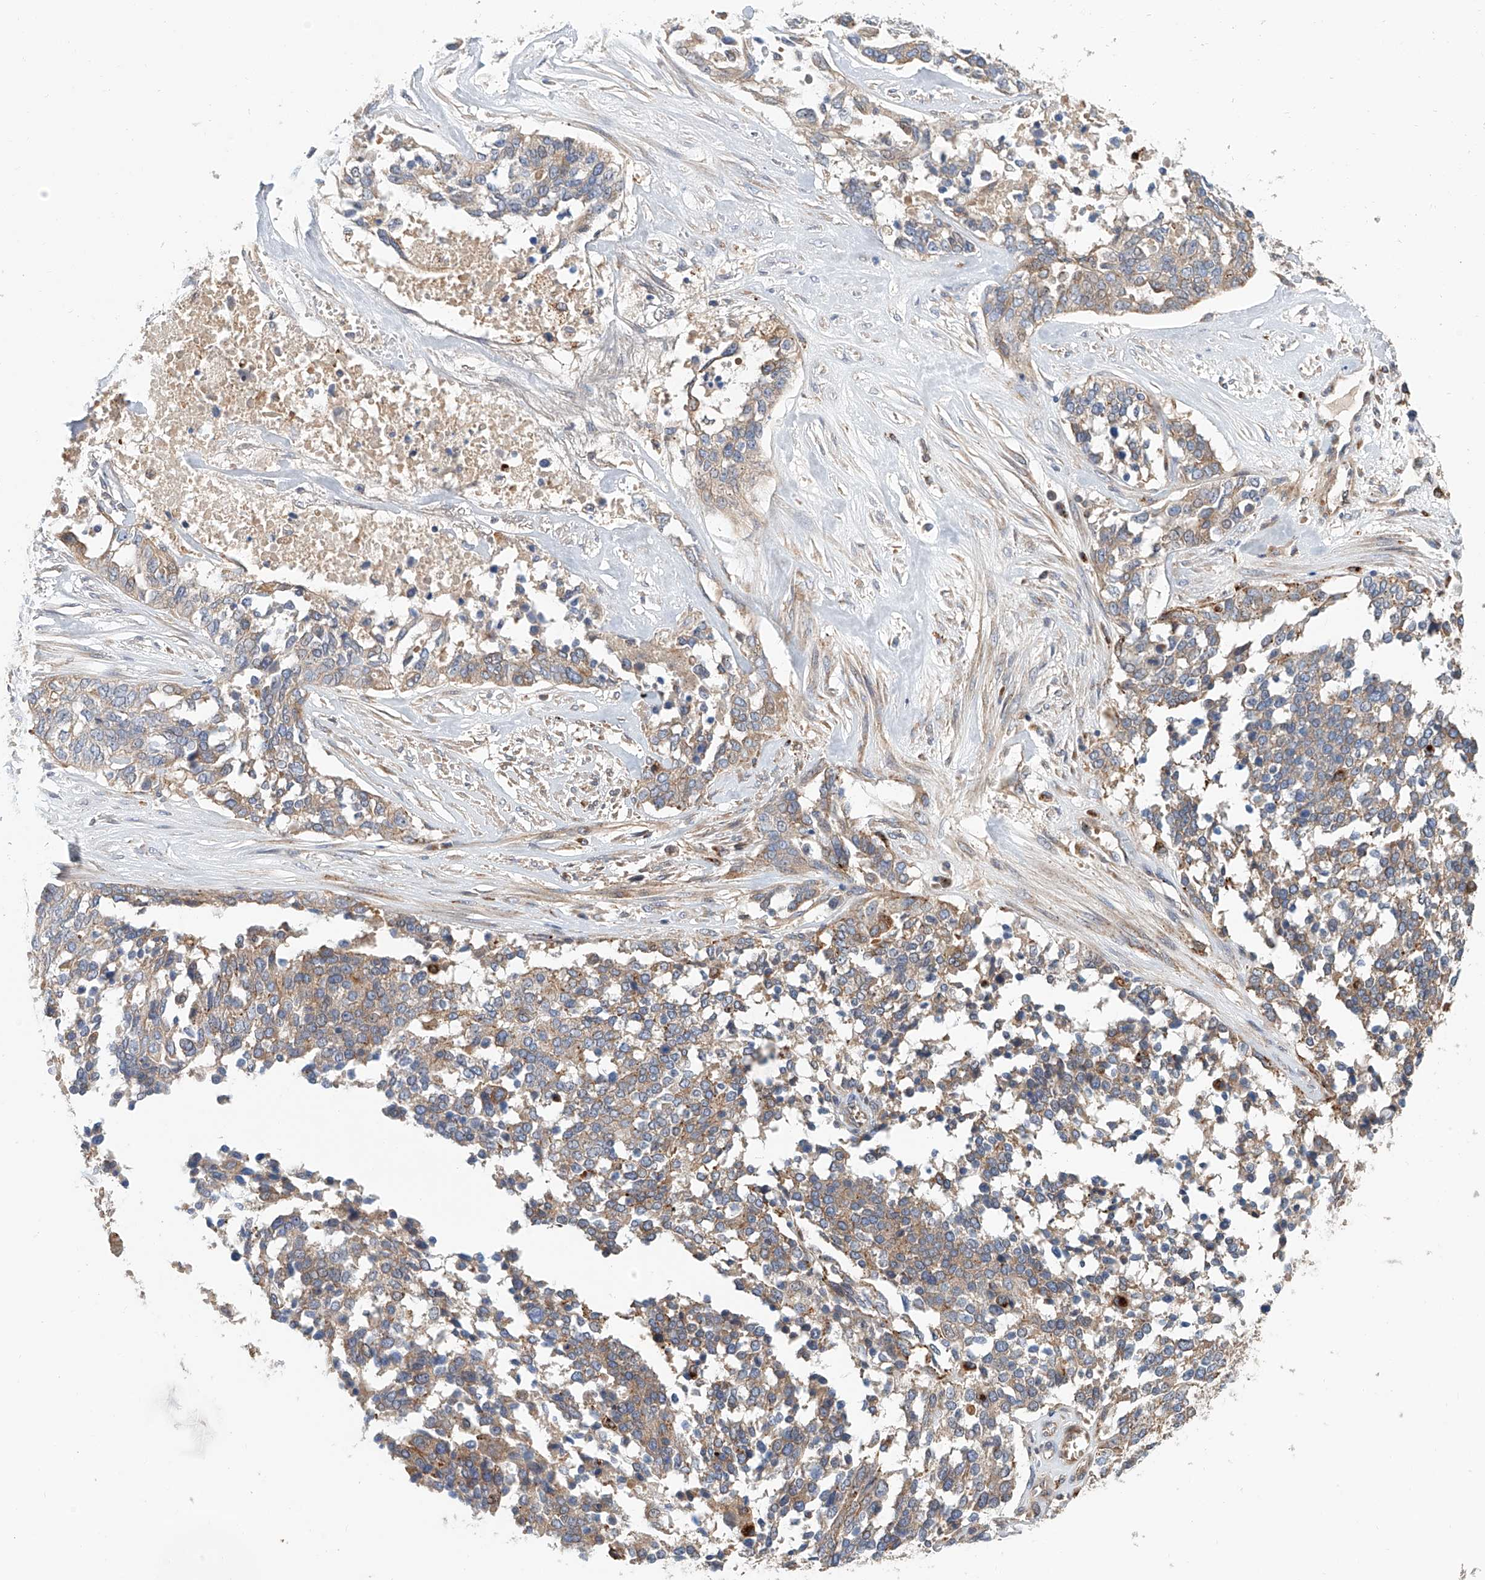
{"staining": {"intensity": "weak", "quantity": ">75%", "location": "cytoplasmic/membranous"}, "tissue": "ovarian cancer", "cell_type": "Tumor cells", "image_type": "cancer", "snomed": [{"axis": "morphology", "description": "Cystadenocarcinoma, serous, NOS"}, {"axis": "topography", "description": "Ovary"}], "caption": "Human serous cystadenocarcinoma (ovarian) stained with a brown dye displays weak cytoplasmic/membranous positive positivity in approximately >75% of tumor cells.", "gene": "HGSNAT", "patient": {"sex": "female", "age": 44}}